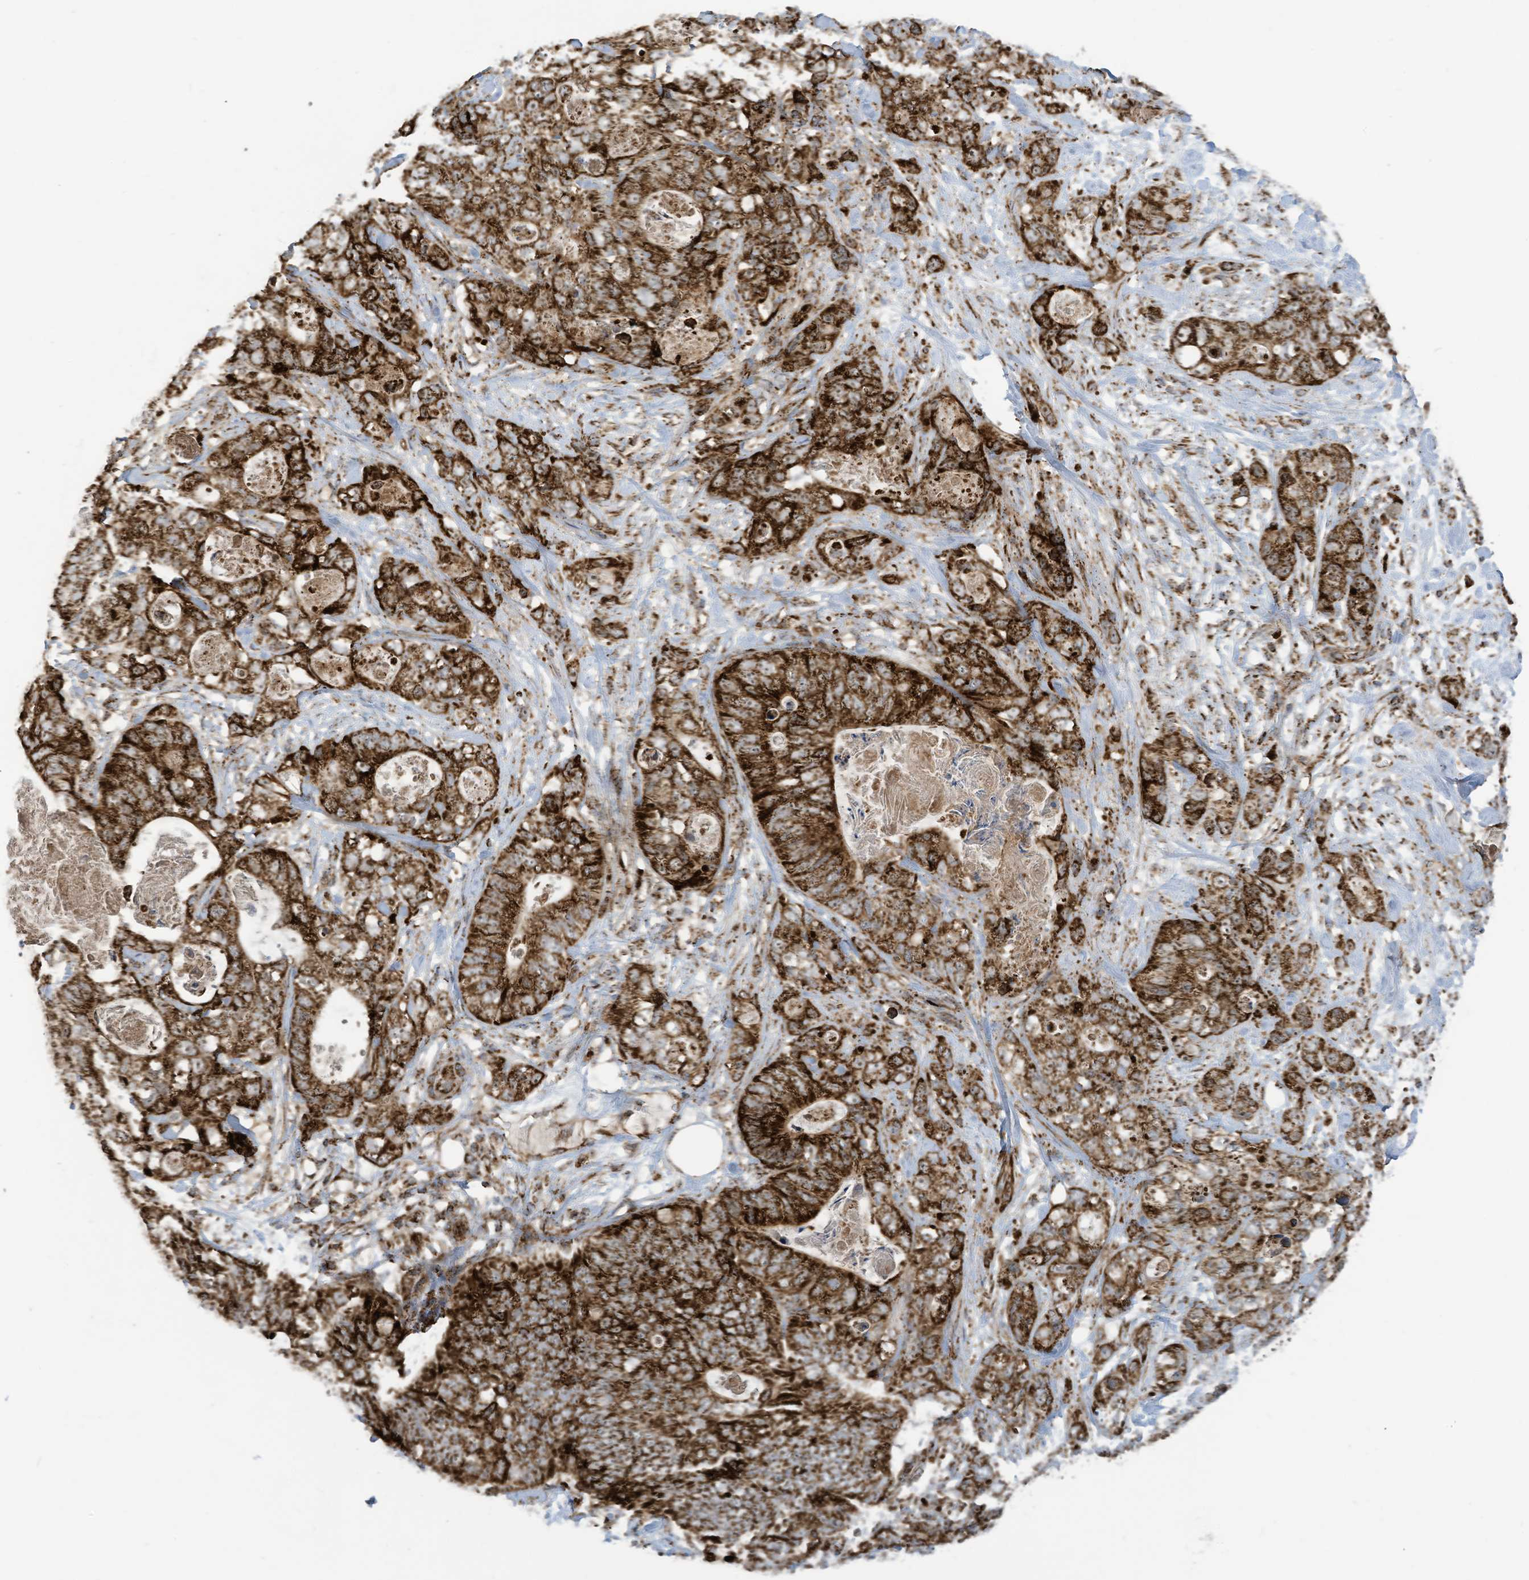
{"staining": {"intensity": "strong", "quantity": ">75%", "location": "cytoplasmic/membranous"}, "tissue": "stomach cancer", "cell_type": "Tumor cells", "image_type": "cancer", "snomed": [{"axis": "morphology", "description": "Normal tissue, NOS"}, {"axis": "morphology", "description": "Adenocarcinoma, NOS"}, {"axis": "topography", "description": "Stomach"}], "caption": "This is a photomicrograph of immunohistochemistry (IHC) staining of adenocarcinoma (stomach), which shows strong positivity in the cytoplasmic/membranous of tumor cells.", "gene": "COX10", "patient": {"sex": "female", "age": 89}}